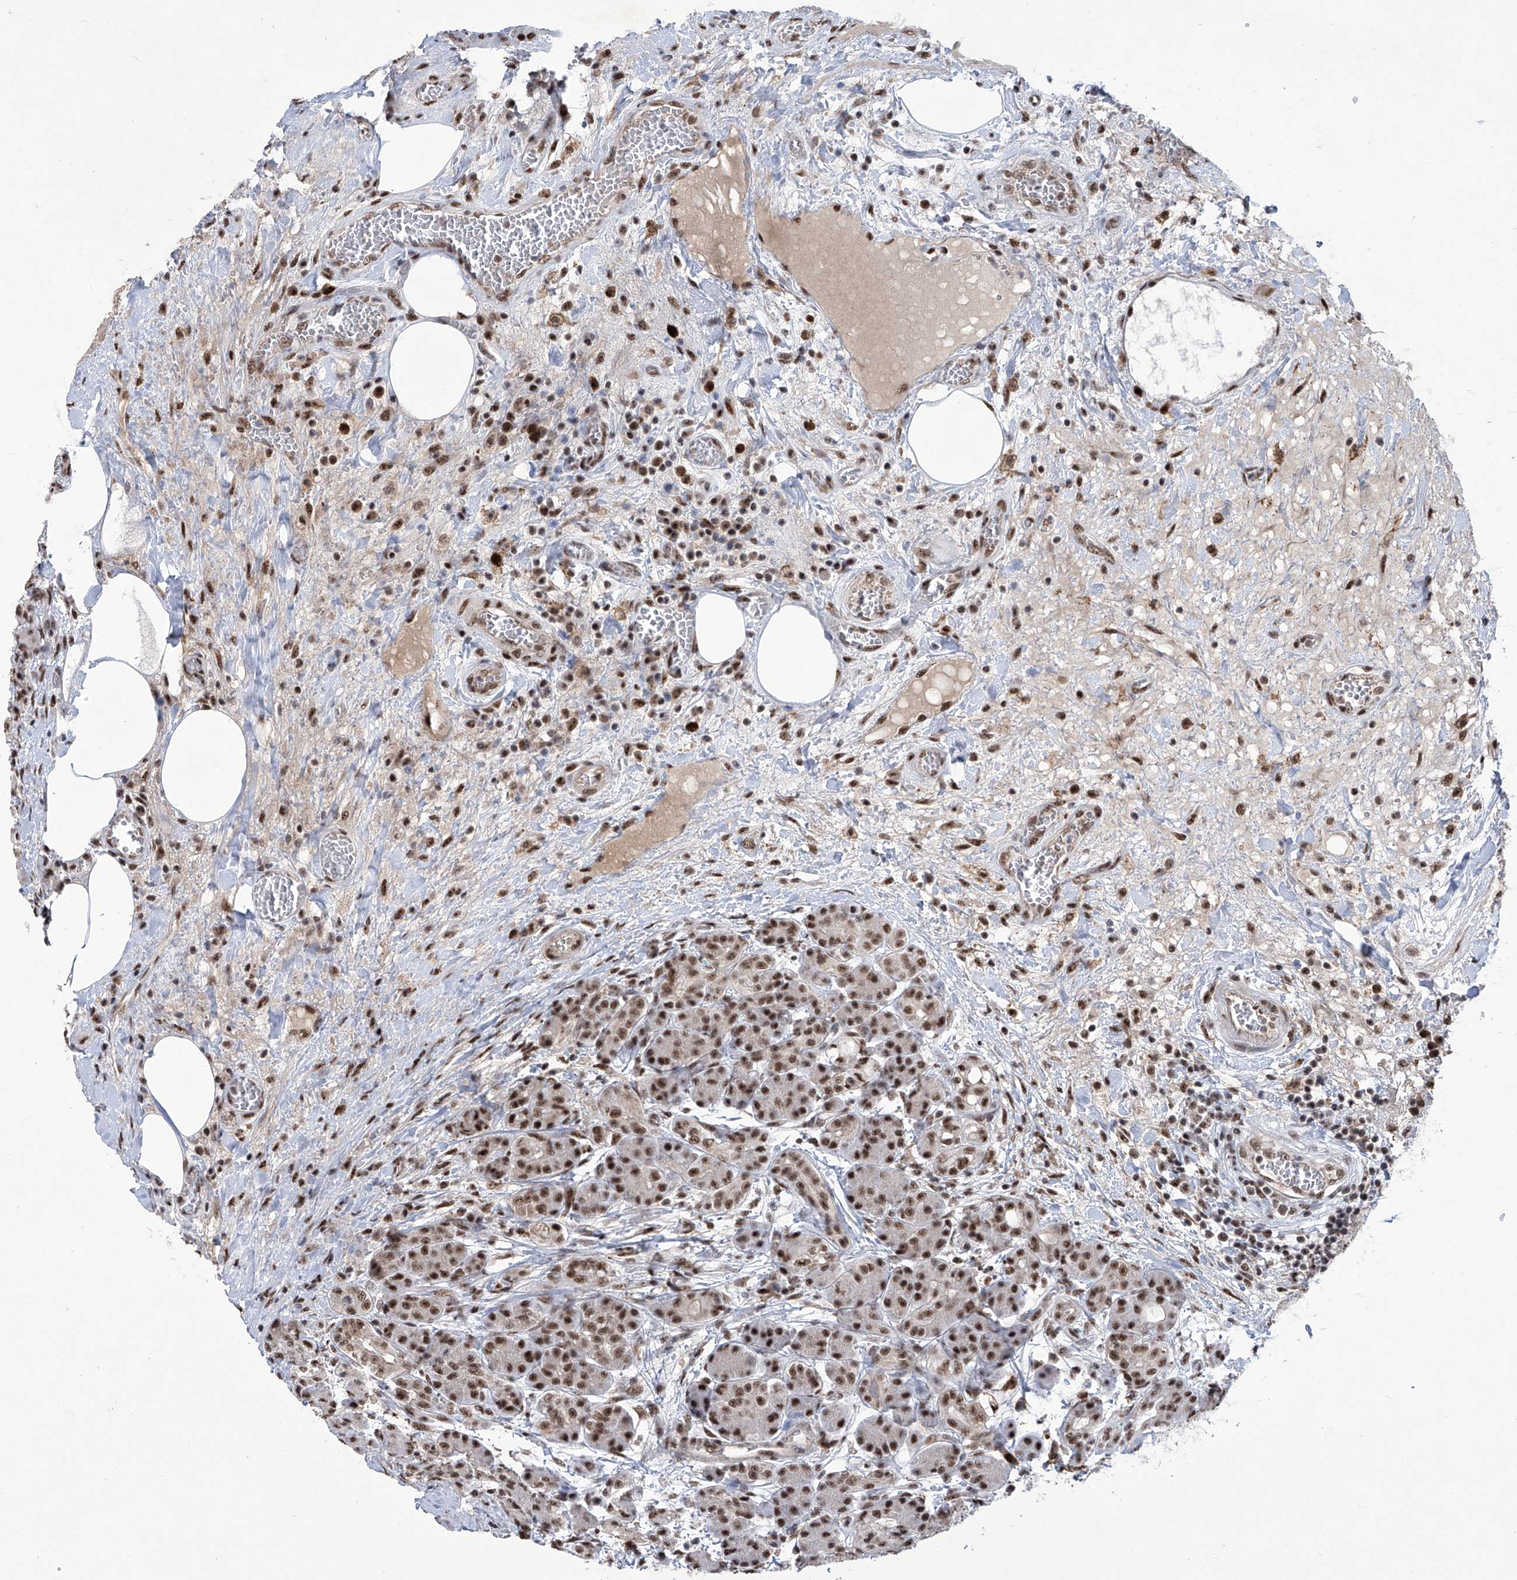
{"staining": {"intensity": "strong", "quantity": ">75%", "location": "nuclear"}, "tissue": "pancreas", "cell_type": "Exocrine glandular cells", "image_type": "normal", "snomed": [{"axis": "morphology", "description": "Normal tissue, NOS"}, {"axis": "topography", "description": "Pancreas"}], "caption": "This micrograph exhibits immunohistochemistry staining of benign human pancreas, with high strong nuclear positivity in approximately >75% of exocrine glandular cells.", "gene": "FBXL4", "patient": {"sex": "male", "age": 63}}